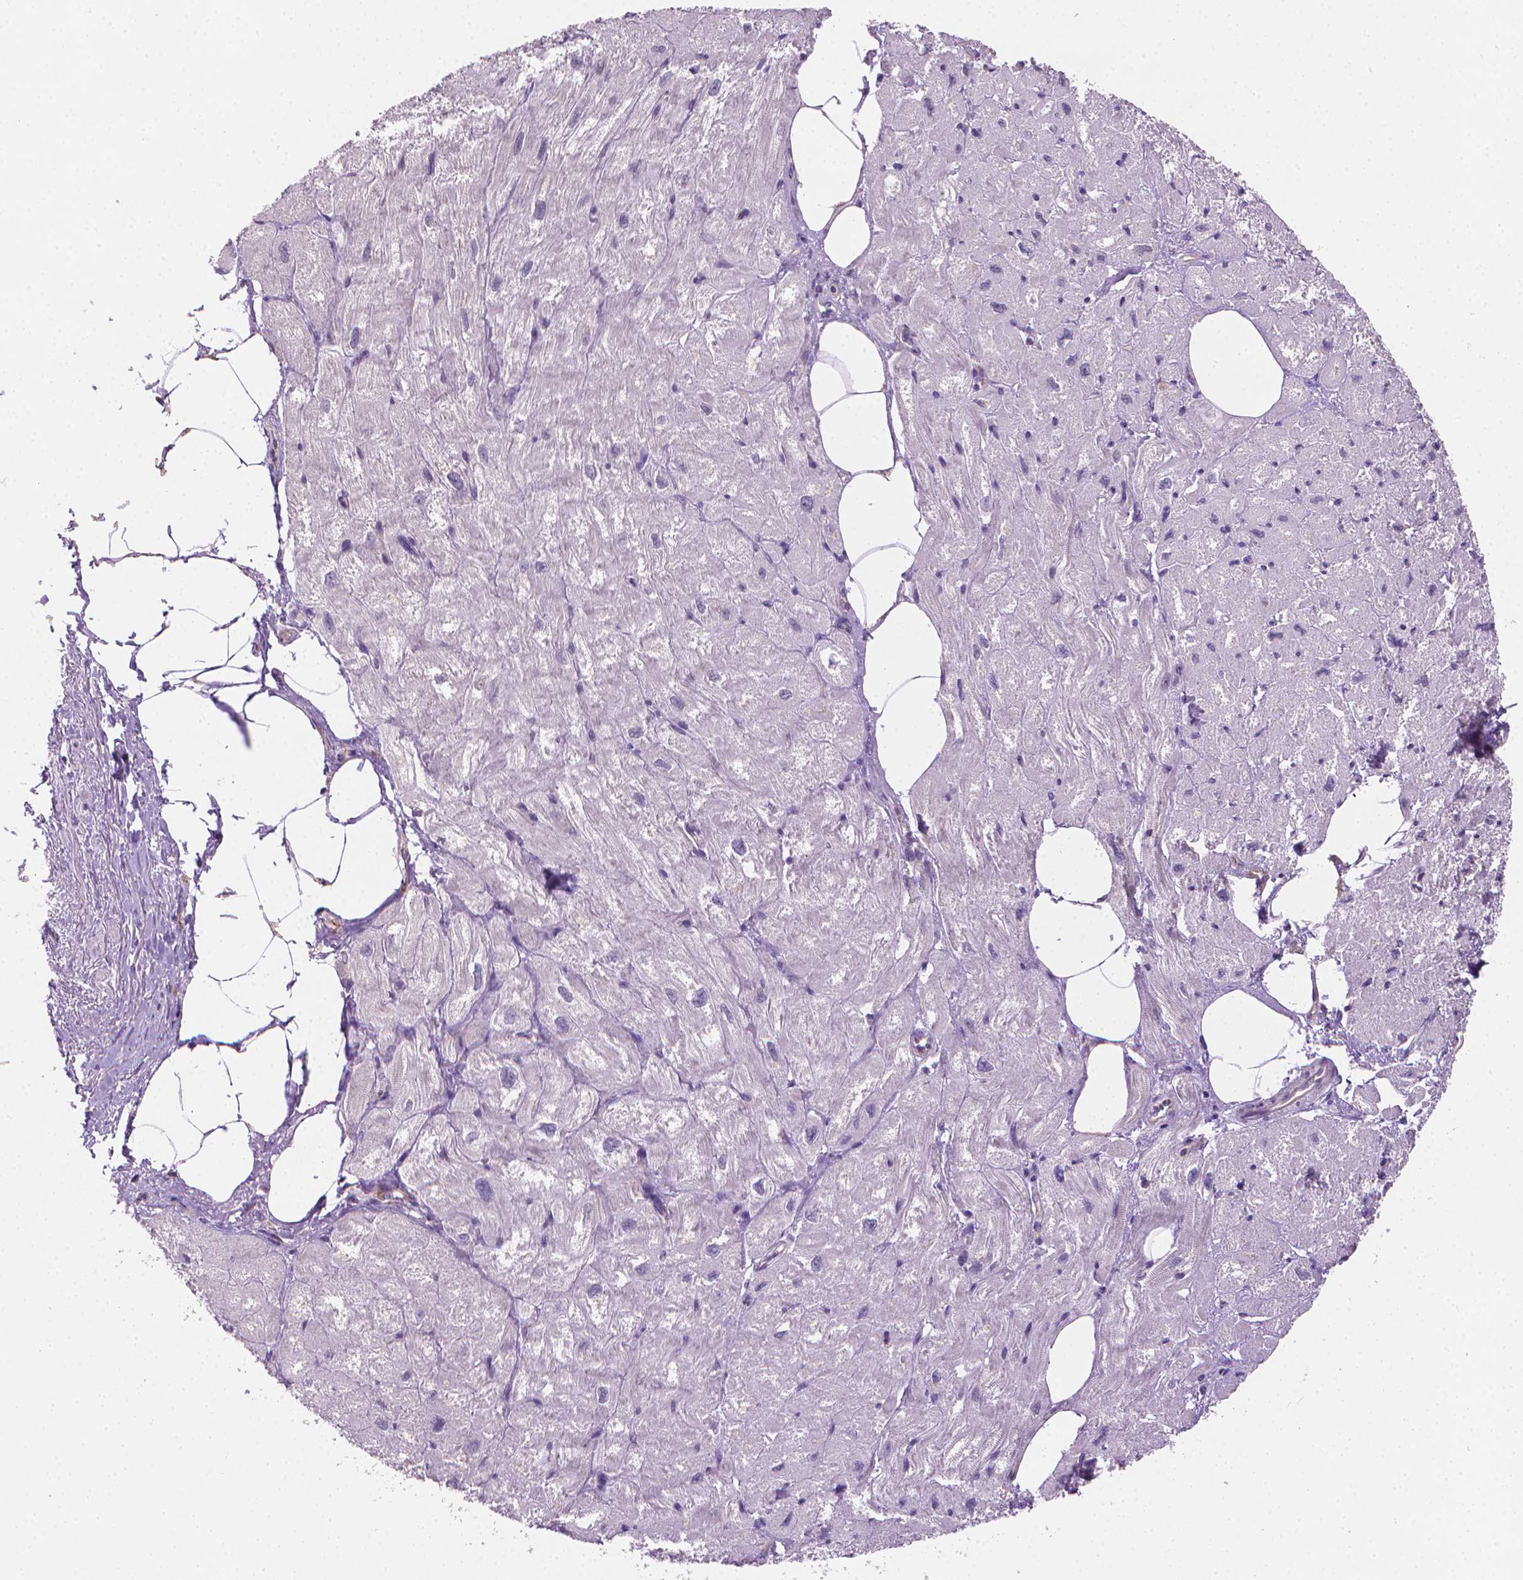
{"staining": {"intensity": "weak", "quantity": "25%-75%", "location": "cytoplasmic/membranous"}, "tissue": "heart muscle", "cell_type": "Cardiomyocytes", "image_type": "normal", "snomed": [{"axis": "morphology", "description": "Normal tissue, NOS"}, {"axis": "topography", "description": "Heart"}], "caption": "Immunohistochemical staining of unremarkable heart muscle exhibits 25%-75% levels of weak cytoplasmic/membranous protein staining in about 25%-75% of cardiomyocytes. (DAB IHC with brightfield microscopy, high magnification).", "gene": "CLXN", "patient": {"sex": "female", "age": 62}}